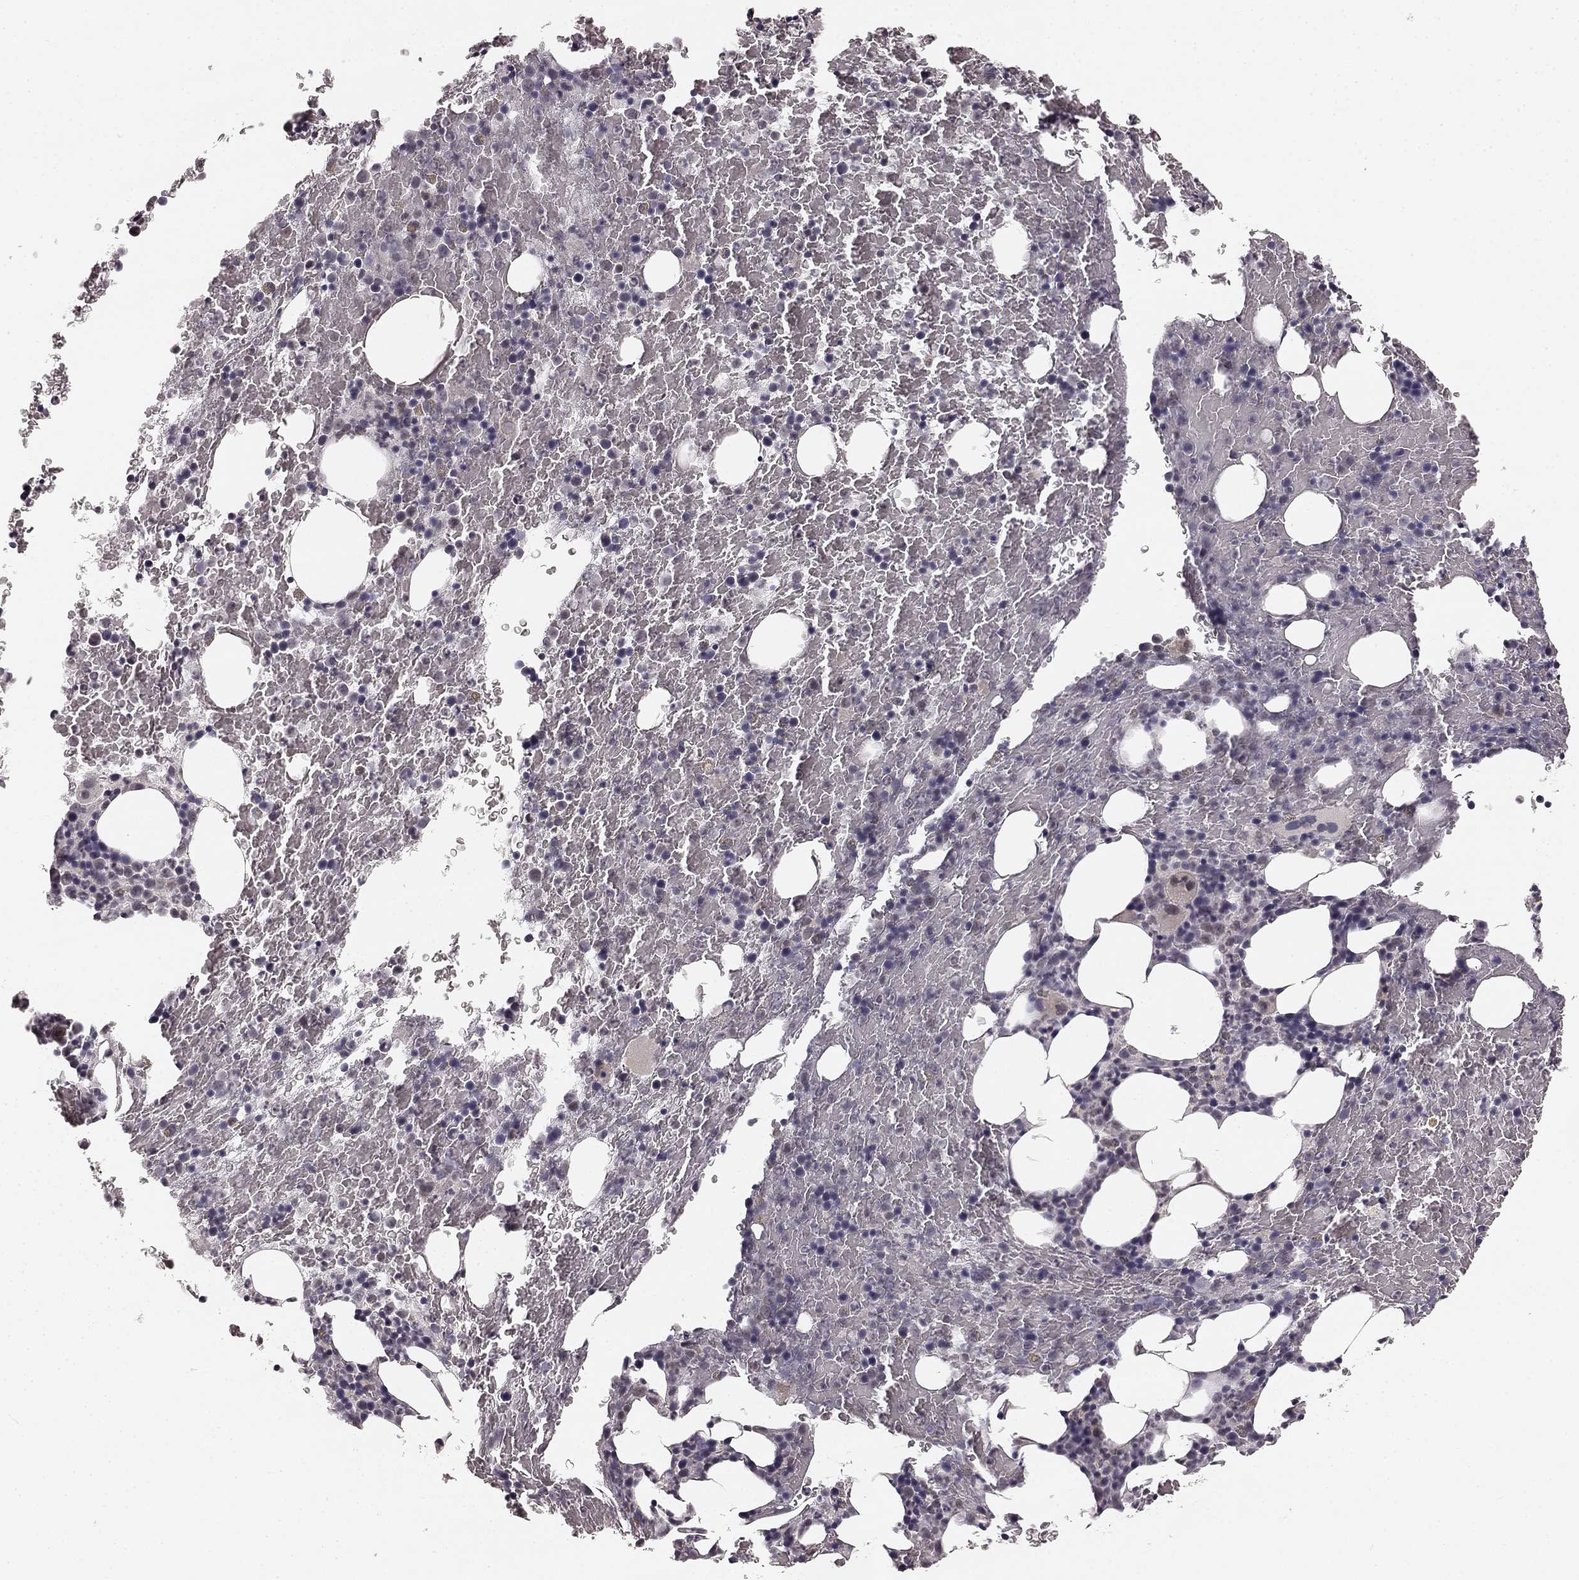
{"staining": {"intensity": "negative", "quantity": "none", "location": "none"}, "tissue": "bone marrow", "cell_type": "Hematopoietic cells", "image_type": "normal", "snomed": [{"axis": "morphology", "description": "Normal tissue, NOS"}, {"axis": "topography", "description": "Bone marrow"}], "caption": "This photomicrograph is of unremarkable bone marrow stained with IHC to label a protein in brown with the nuclei are counter-stained blue. There is no positivity in hematopoietic cells.", "gene": "HCN4", "patient": {"sex": "male", "age": 72}}